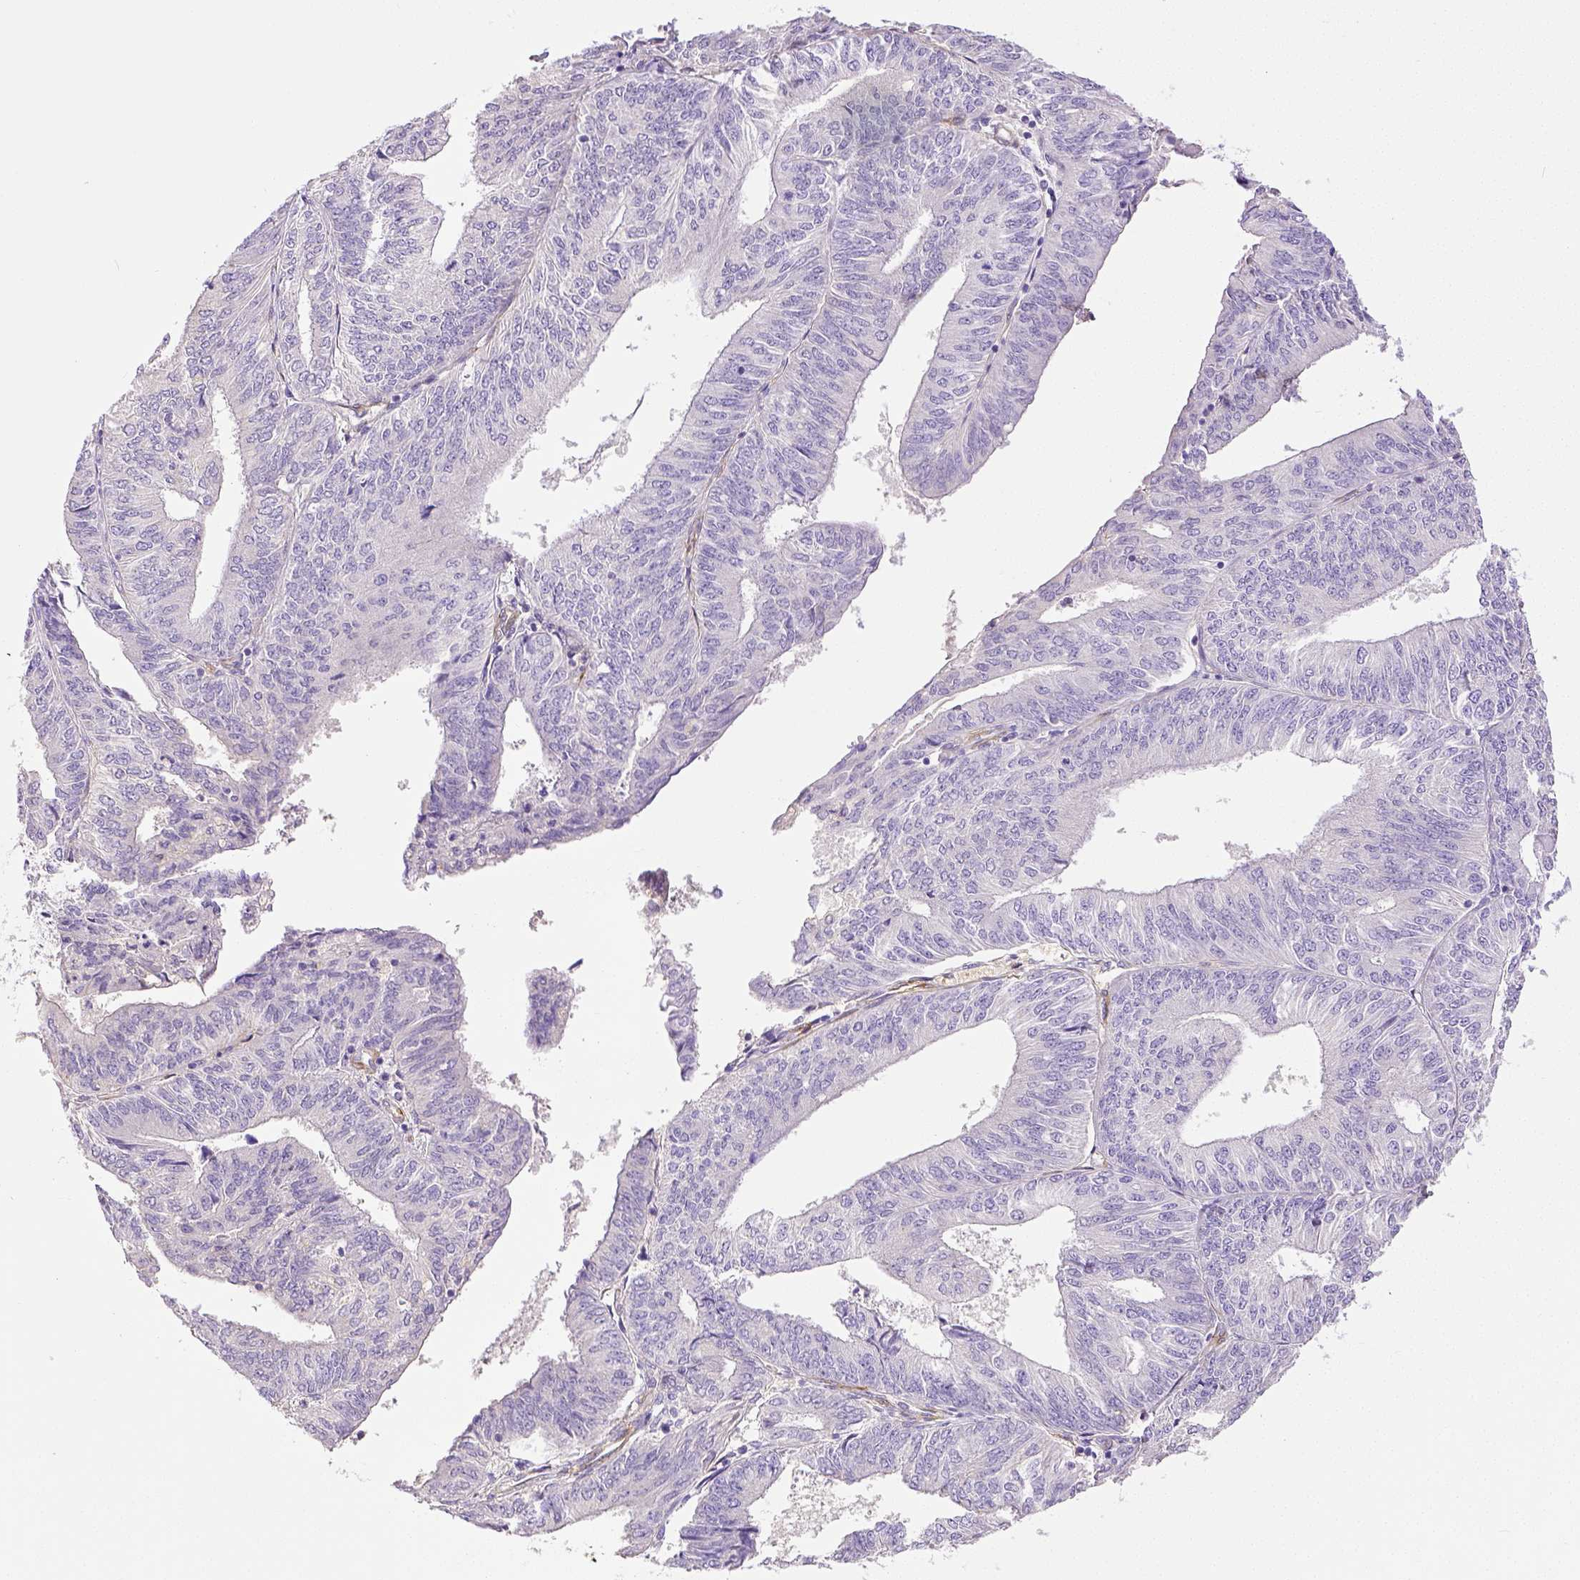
{"staining": {"intensity": "negative", "quantity": "none", "location": "none"}, "tissue": "endometrial cancer", "cell_type": "Tumor cells", "image_type": "cancer", "snomed": [{"axis": "morphology", "description": "Adenocarcinoma, NOS"}, {"axis": "topography", "description": "Endometrium"}], "caption": "High magnification brightfield microscopy of endometrial cancer stained with DAB (3,3'-diaminobenzidine) (brown) and counterstained with hematoxylin (blue): tumor cells show no significant staining. Brightfield microscopy of immunohistochemistry (IHC) stained with DAB (3,3'-diaminobenzidine) (brown) and hematoxylin (blue), captured at high magnification.", "gene": "THY1", "patient": {"sex": "female", "age": 58}}